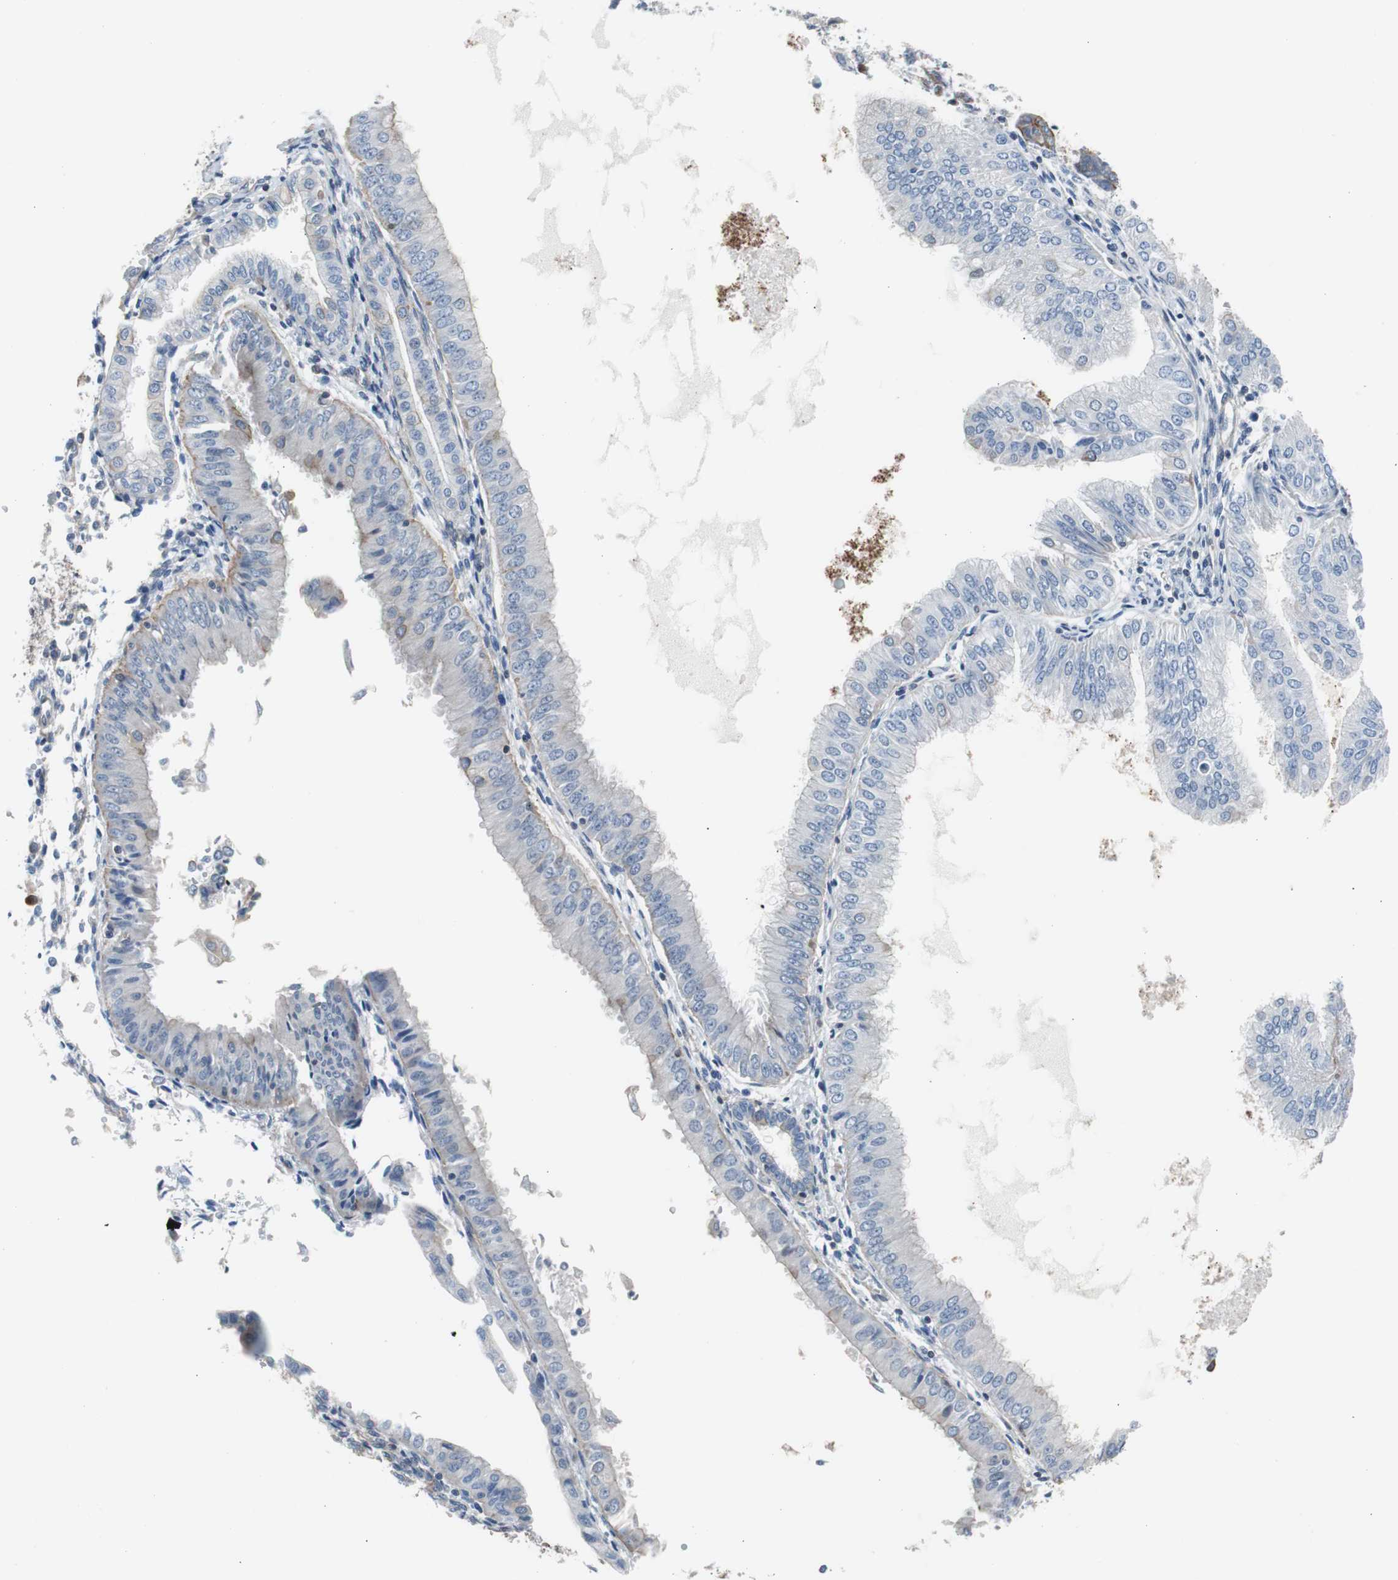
{"staining": {"intensity": "negative", "quantity": "none", "location": "none"}, "tissue": "endometrial cancer", "cell_type": "Tumor cells", "image_type": "cancer", "snomed": [{"axis": "morphology", "description": "Adenocarcinoma, NOS"}, {"axis": "topography", "description": "Endometrium"}], "caption": "Immunohistochemical staining of adenocarcinoma (endometrial) exhibits no significant expression in tumor cells.", "gene": "KIF3B", "patient": {"sex": "female", "age": 53}}